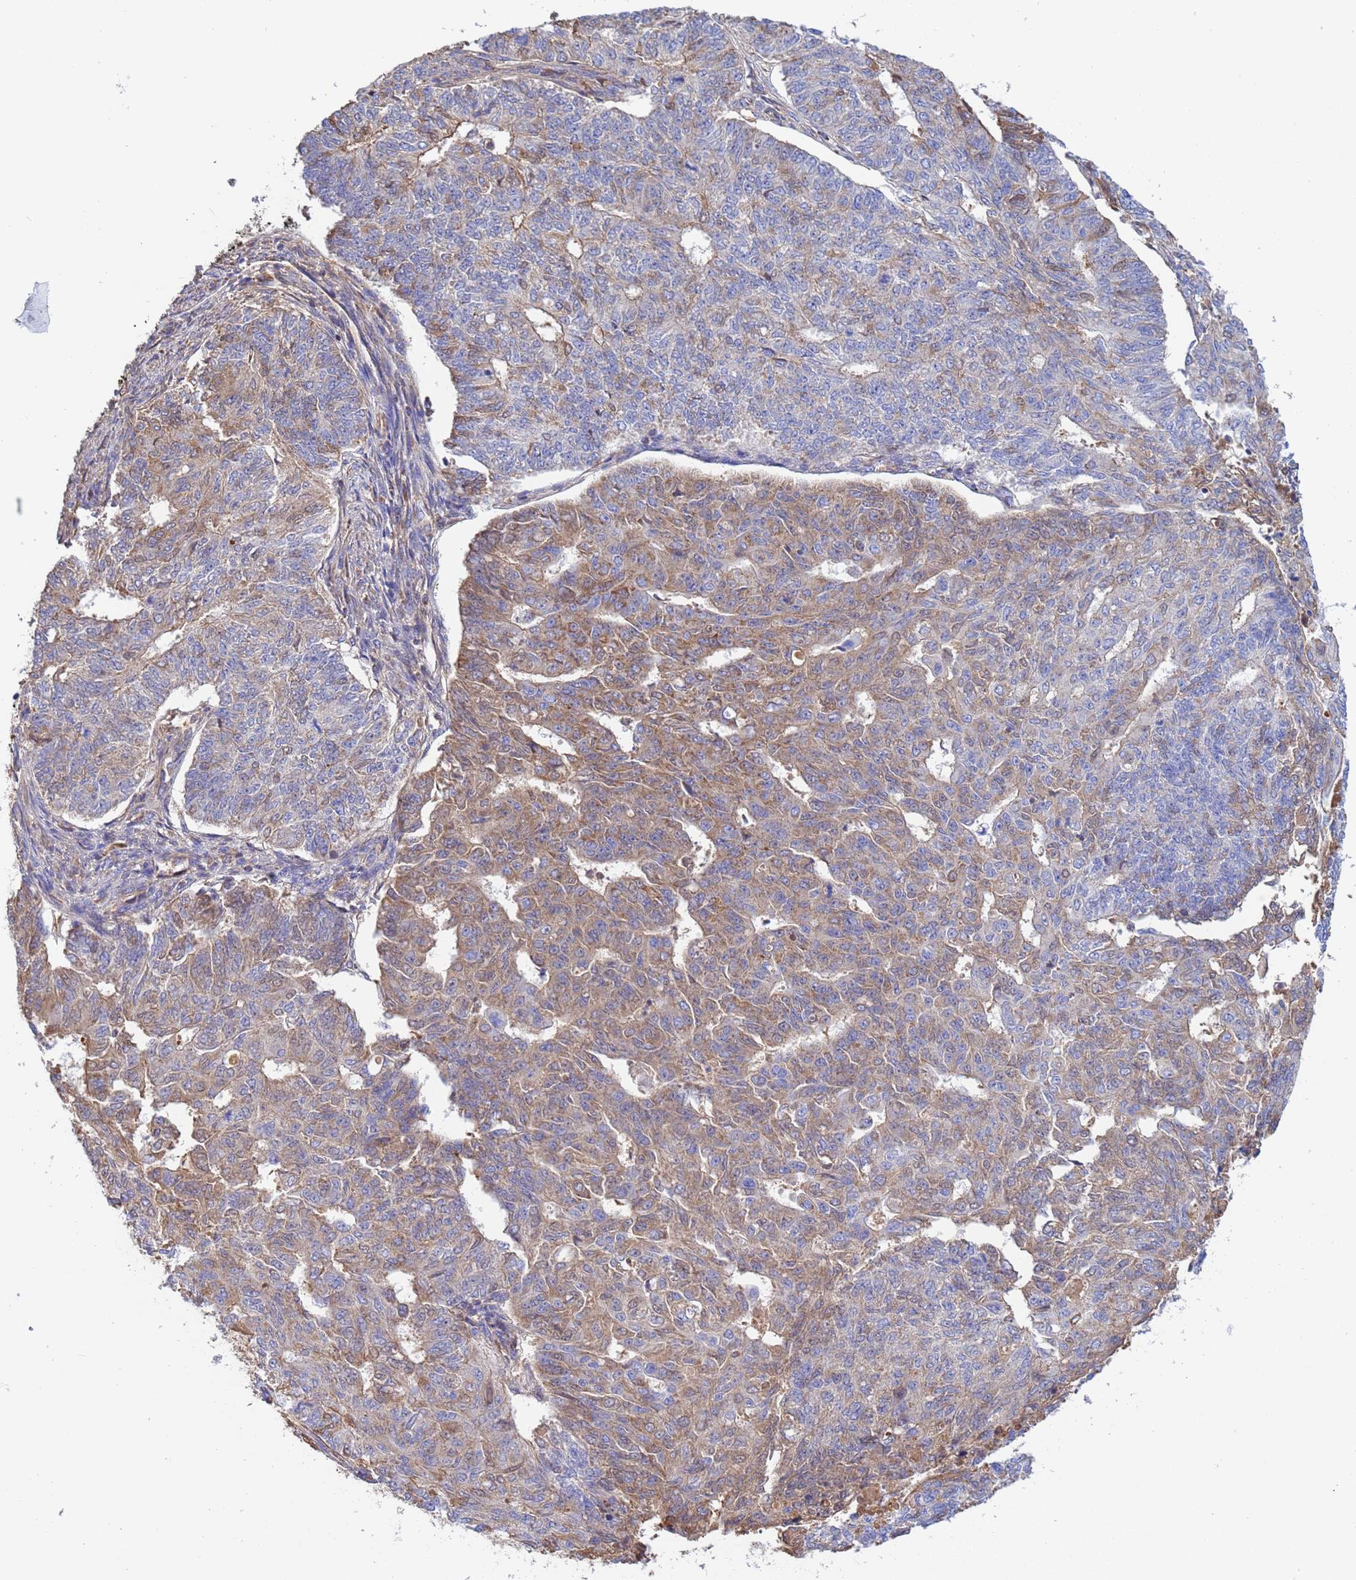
{"staining": {"intensity": "weak", "quantity": "25%-75%", "location": "cytoplasmic/membranous,nuclear"}, "tissue": "endometrial cancer", "cell_type": "Tumor cells", "image_type": "cancer", "snomed": [{"axis": "morphology", "description": "Adenocarcinoma, NOS"}, {"axis": "topography", "description": "Endometrium"}], "caption": "The immunohistochemical stain labels weak cytoplasmic/membranous and nuclear expression in tumor cells of endometrial adenocarcinoma tissue.", "gene": "GLUD1", "patient": {"sex": "female", "age": 32}}